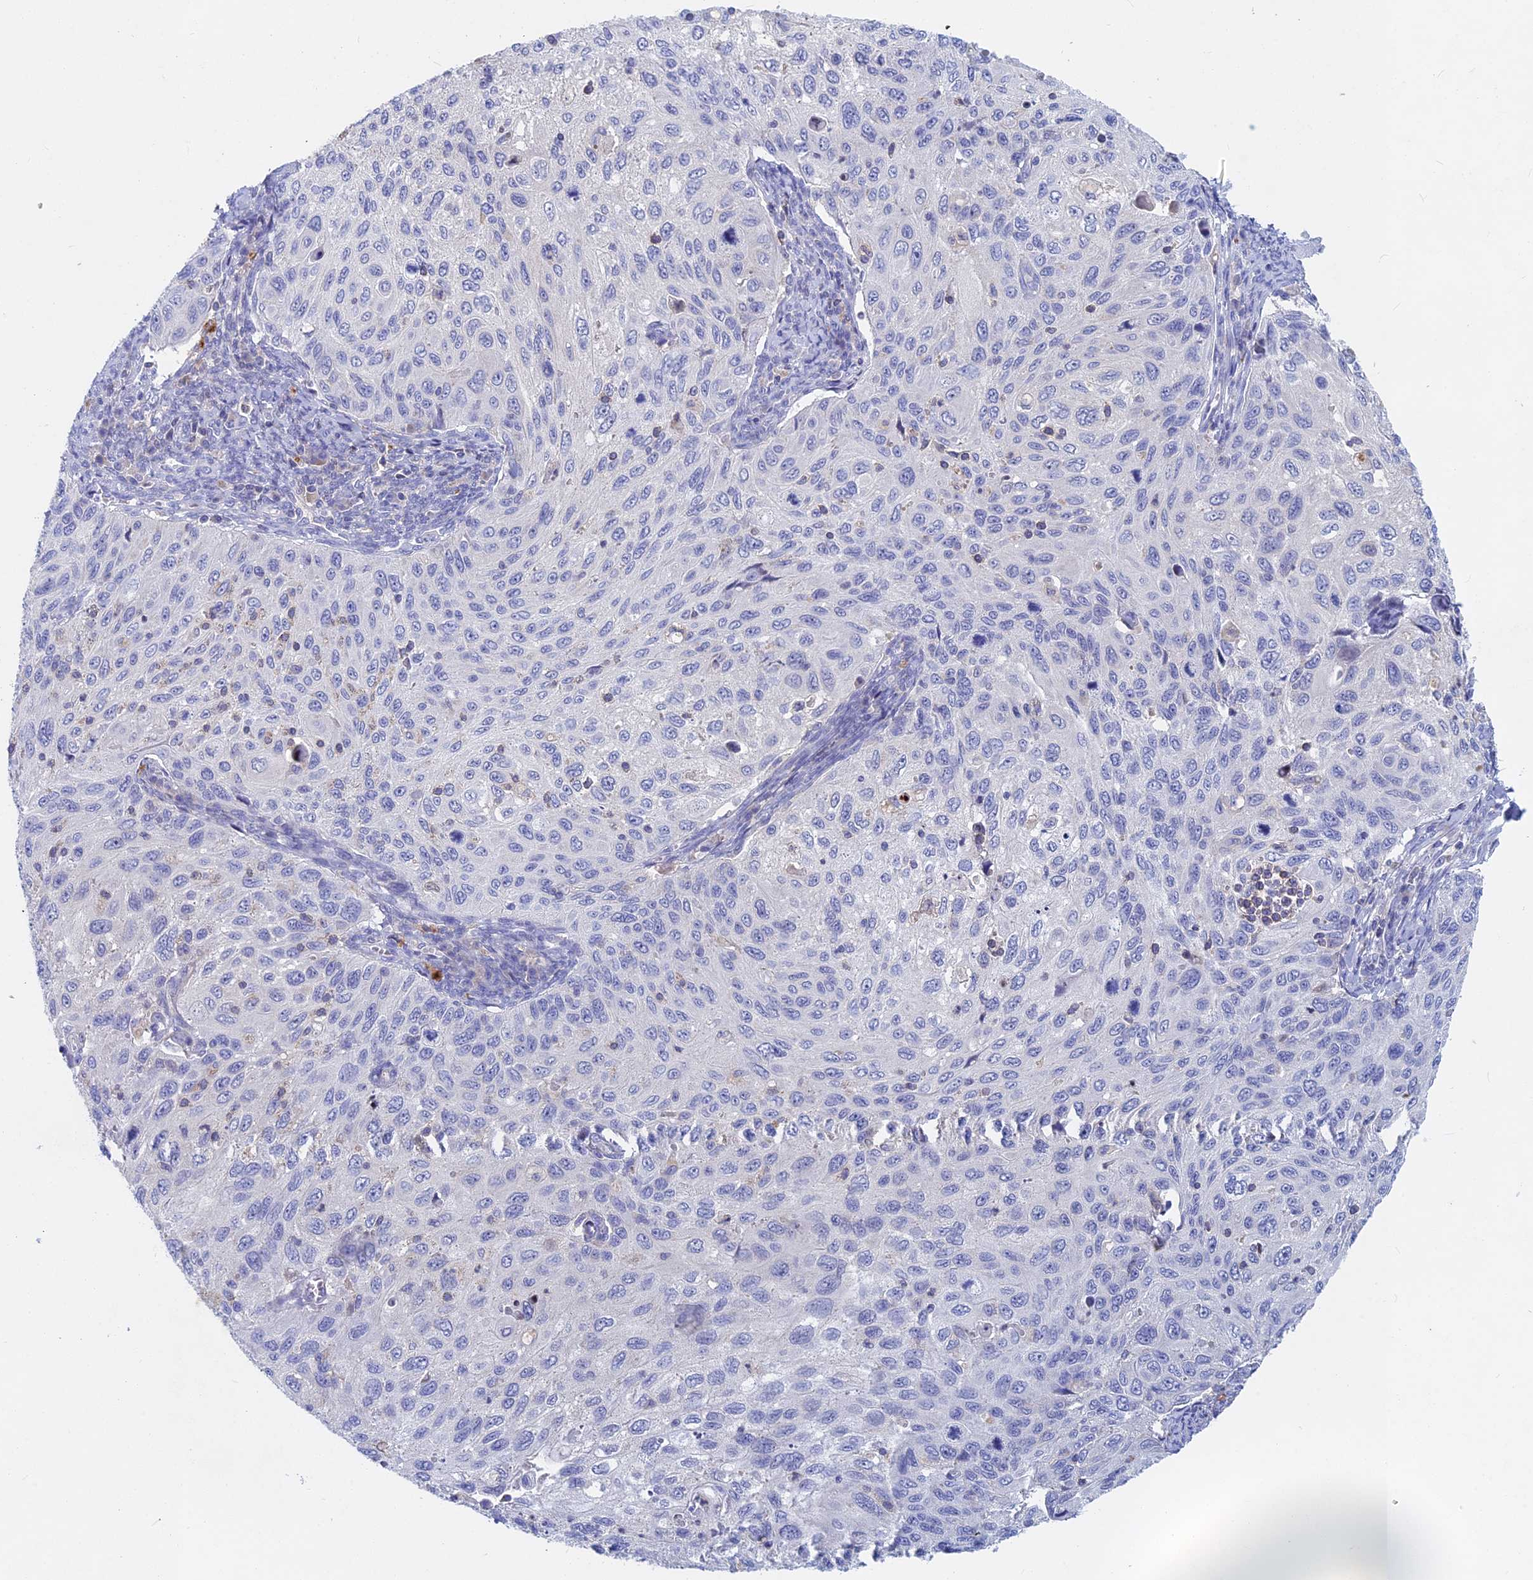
{"staining": {"intensity": "negative", "quantity": "none", "location": "none"}, "tissue": "cervical cancer", "cell_type": "Tumor cells", "image_type": "cancer", "snomed": [{"axis": "morphology", "description": "Squamous cell carcinoma, NOS"}, {"axis": "topography", "description": "Cervix"}], "caption": "Photomicrograph shows no significant protein expression in tumor cells of cervical cancer (squamous cell carcinoma). (DAB immunohistochemistry (IHC) with hematoxylin counter stain).", "gene": "ACP7", "patient": {"sex": "female", "age": 70}}